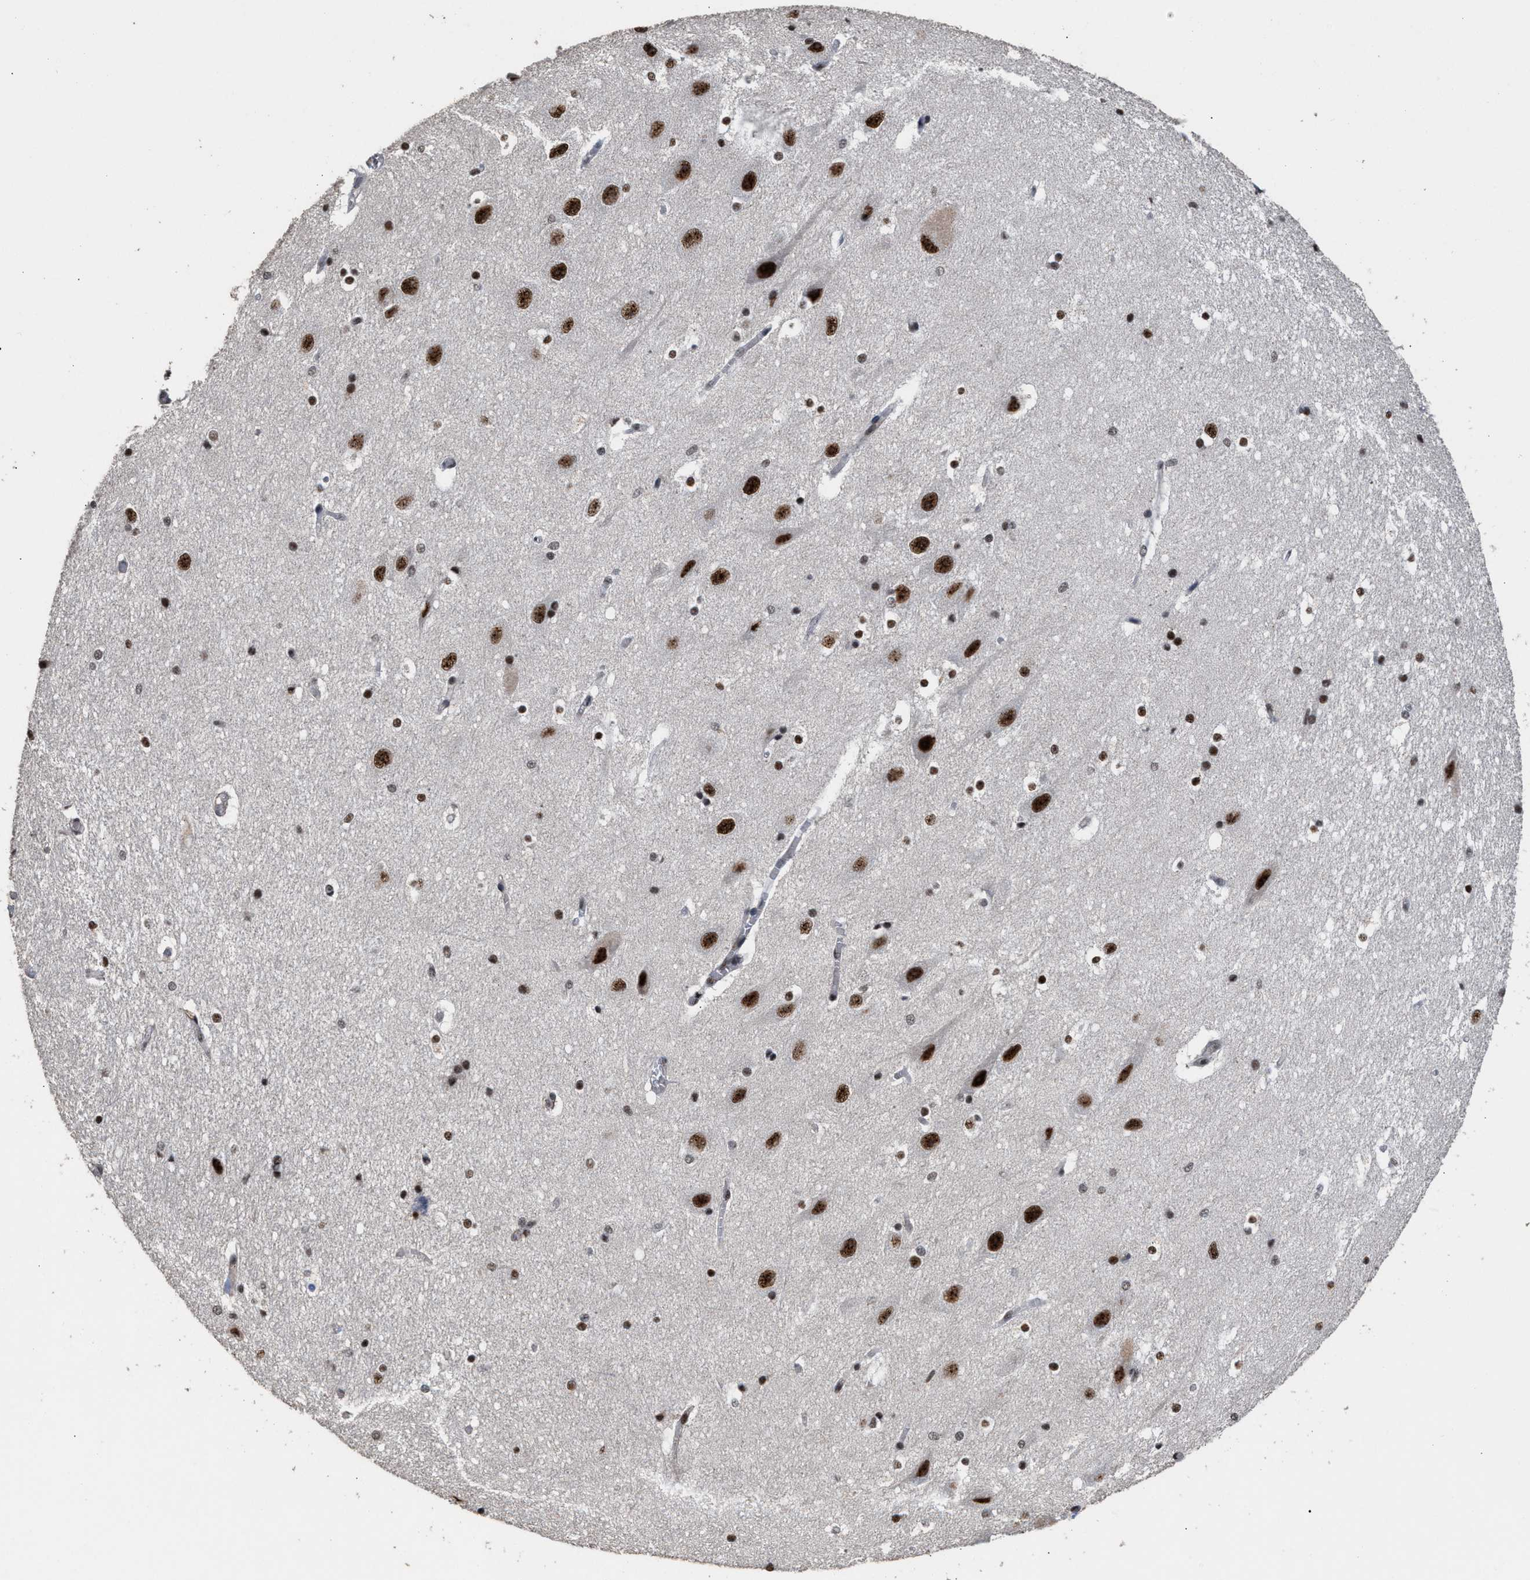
{"staining": {"intensity": "strong", "quantity": "25%-75%", "location": "nuclear"}, "tissue": "hippocampus", "cell_type": "Glial cells", "image_type": "normal", "snomed": [{"axis": "morphology", "description": "Normal tissue, NOS"}, {"axis": "topography", "description": "Hippocampus"}], "caption": "DAB immunohistochemical staining of unremarkable human hippocampus exhibits strong nuclear protein staining in about 25%-75% of glial cells.", "gene": "EIF4A3", "patient": {"sex": "female", "age": 19}}